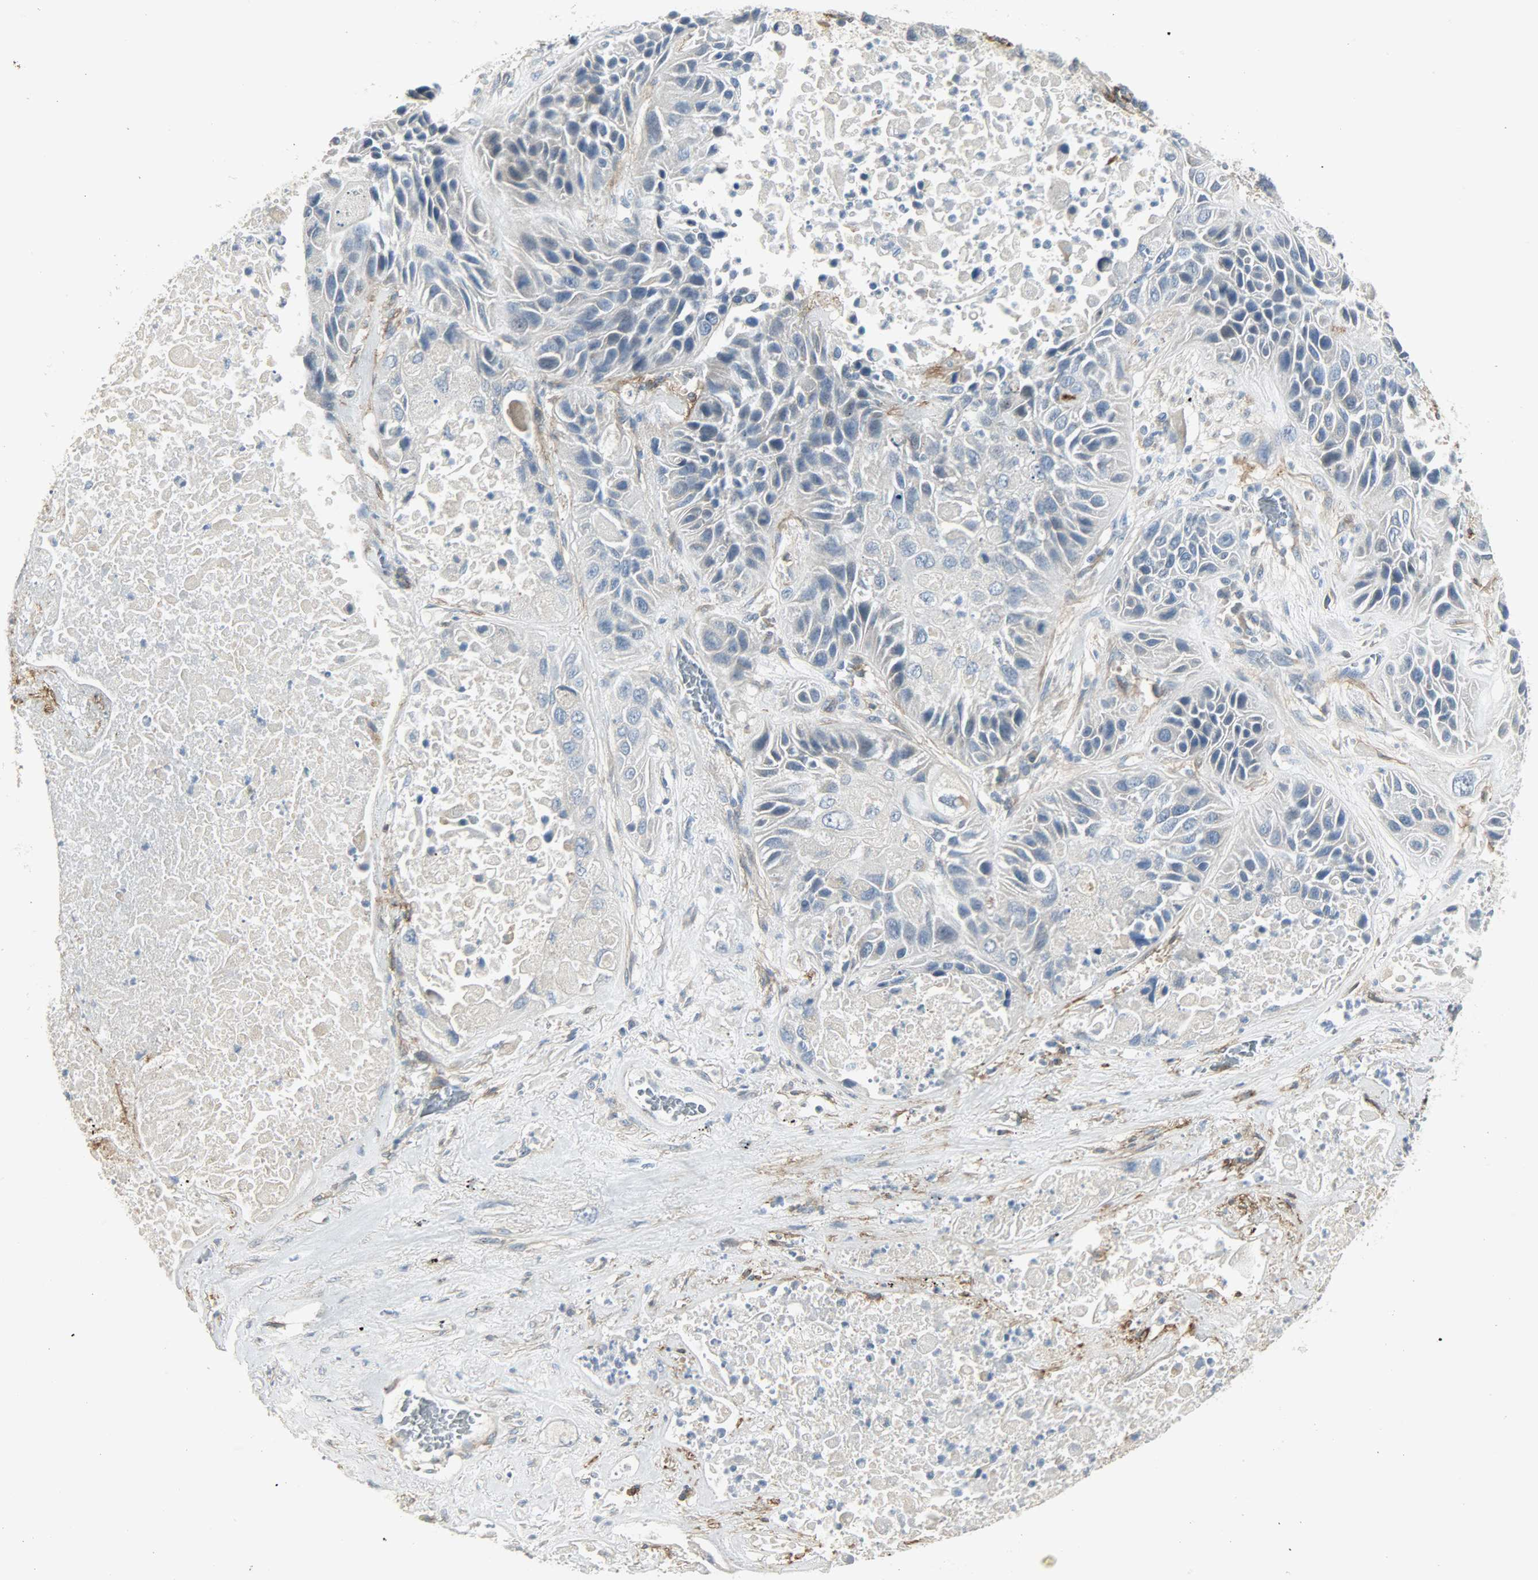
{"staining": {"intensity": "negative", "quantity": "none", "location": "none"}, "tissue": "lung cancer", "cell_type": "Tumor cells", "image_type": "cancer", "snomed": [{"axis": "morphology", "description": "Squamous cell carcinoma, NOS"}, {"axis": "topography", "description": "Lung"}], "caption": "Lung cancer stained for a protein using IHC exhibits no staining tumor cells.", "gene": "ENPEP", "patient": {"sex": "female", "age": 76}}